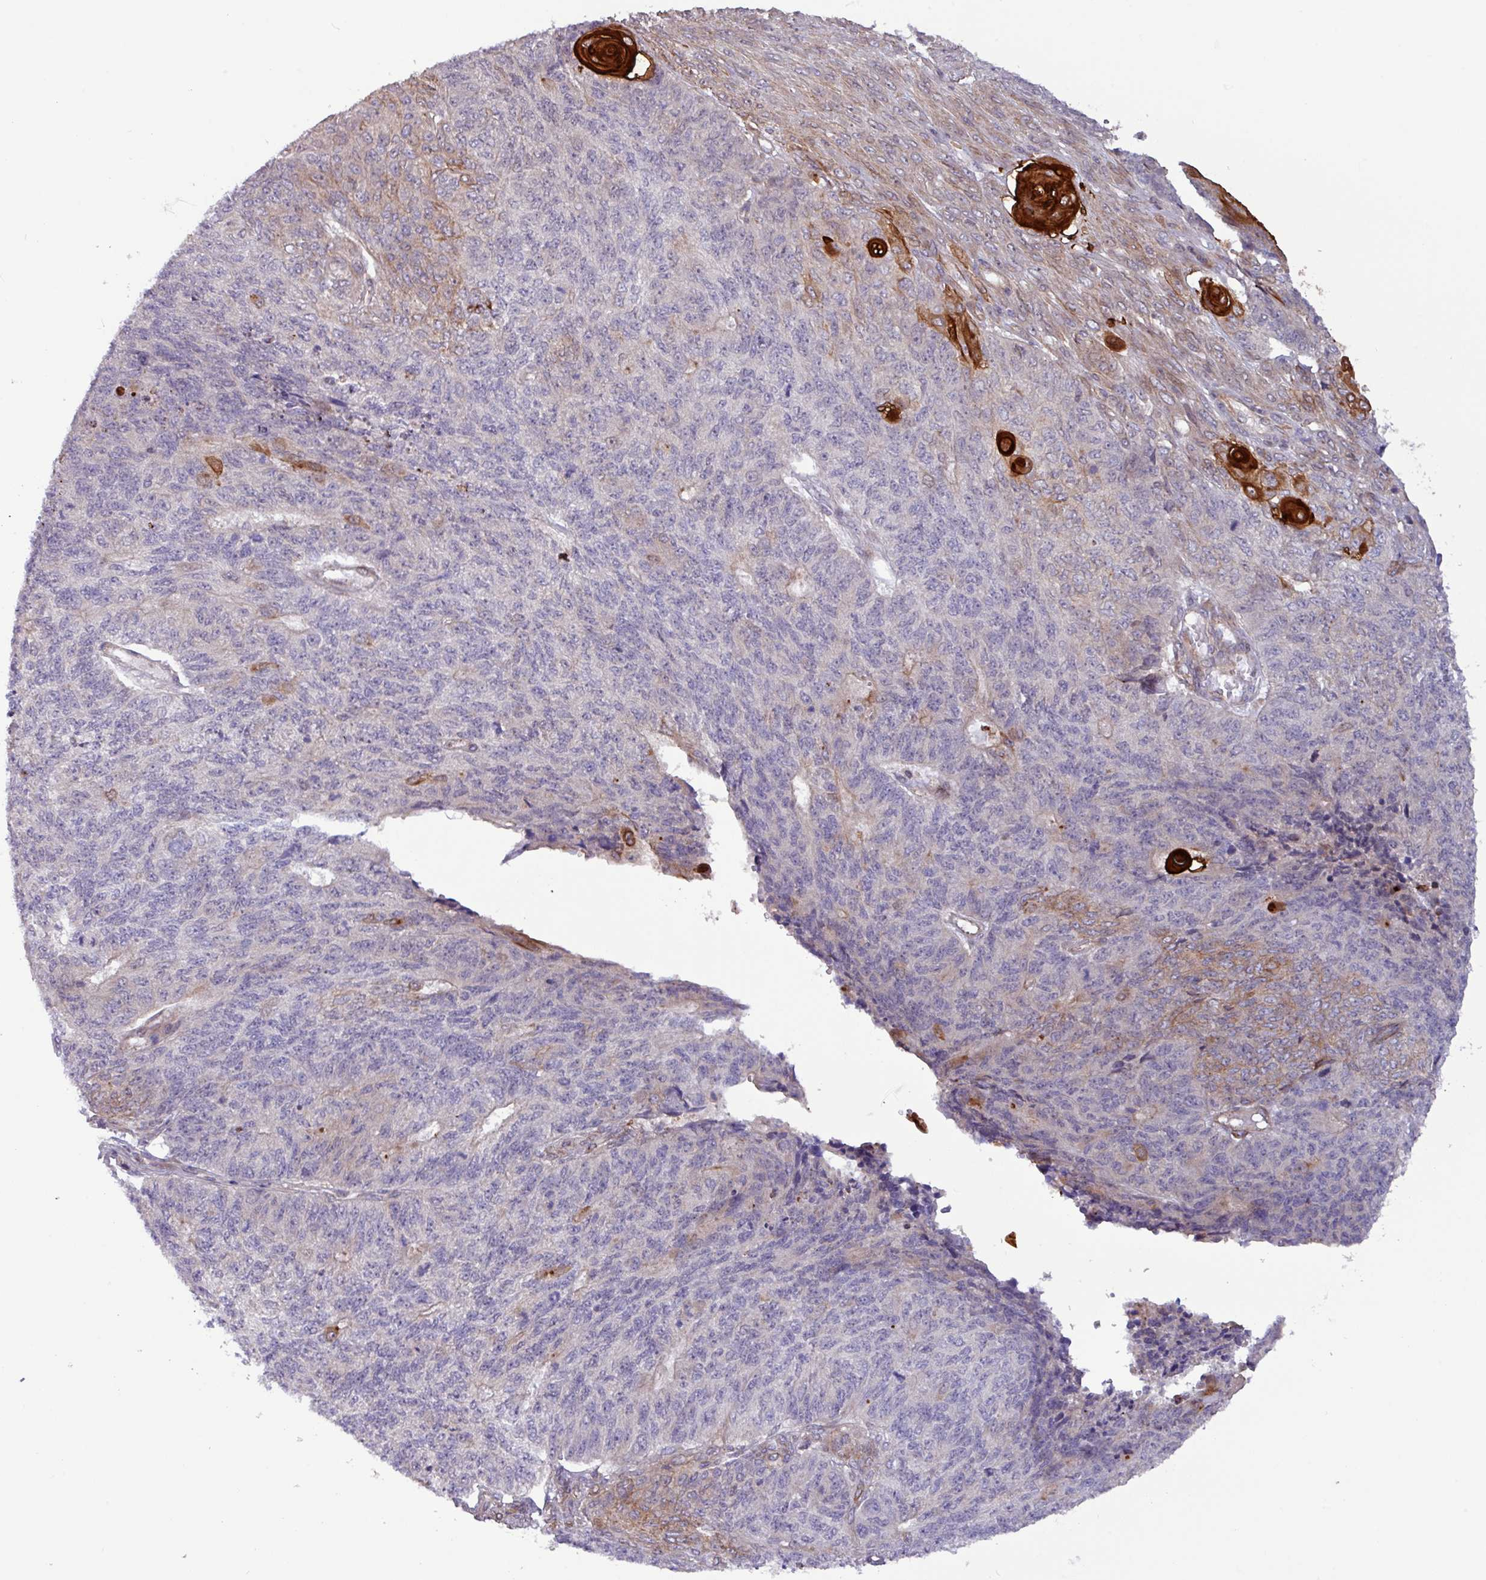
{"staining": {"intensity": "strong", "quantity": "<25%", "location": "cytoplasmic/membranous"}, "tissue": "endometrial cancer", "cell_type": "Tumor cells", "image_type": "cancer", "snomed": [{"axis": "morphology", "description": "Adenocarcinoma, NOS"}, {"axis": "topography", "description": "Endometrium"}], "caption": "Endometrial cancer (adenocarcinoma) tissue exhibits strong cytoplasmic/membranous positivity in approximately <25% of tumor cells, visualized by immunohistochemistry.", "gene": "CNTRL", "patient": {"sex": "female", "age": 32}}